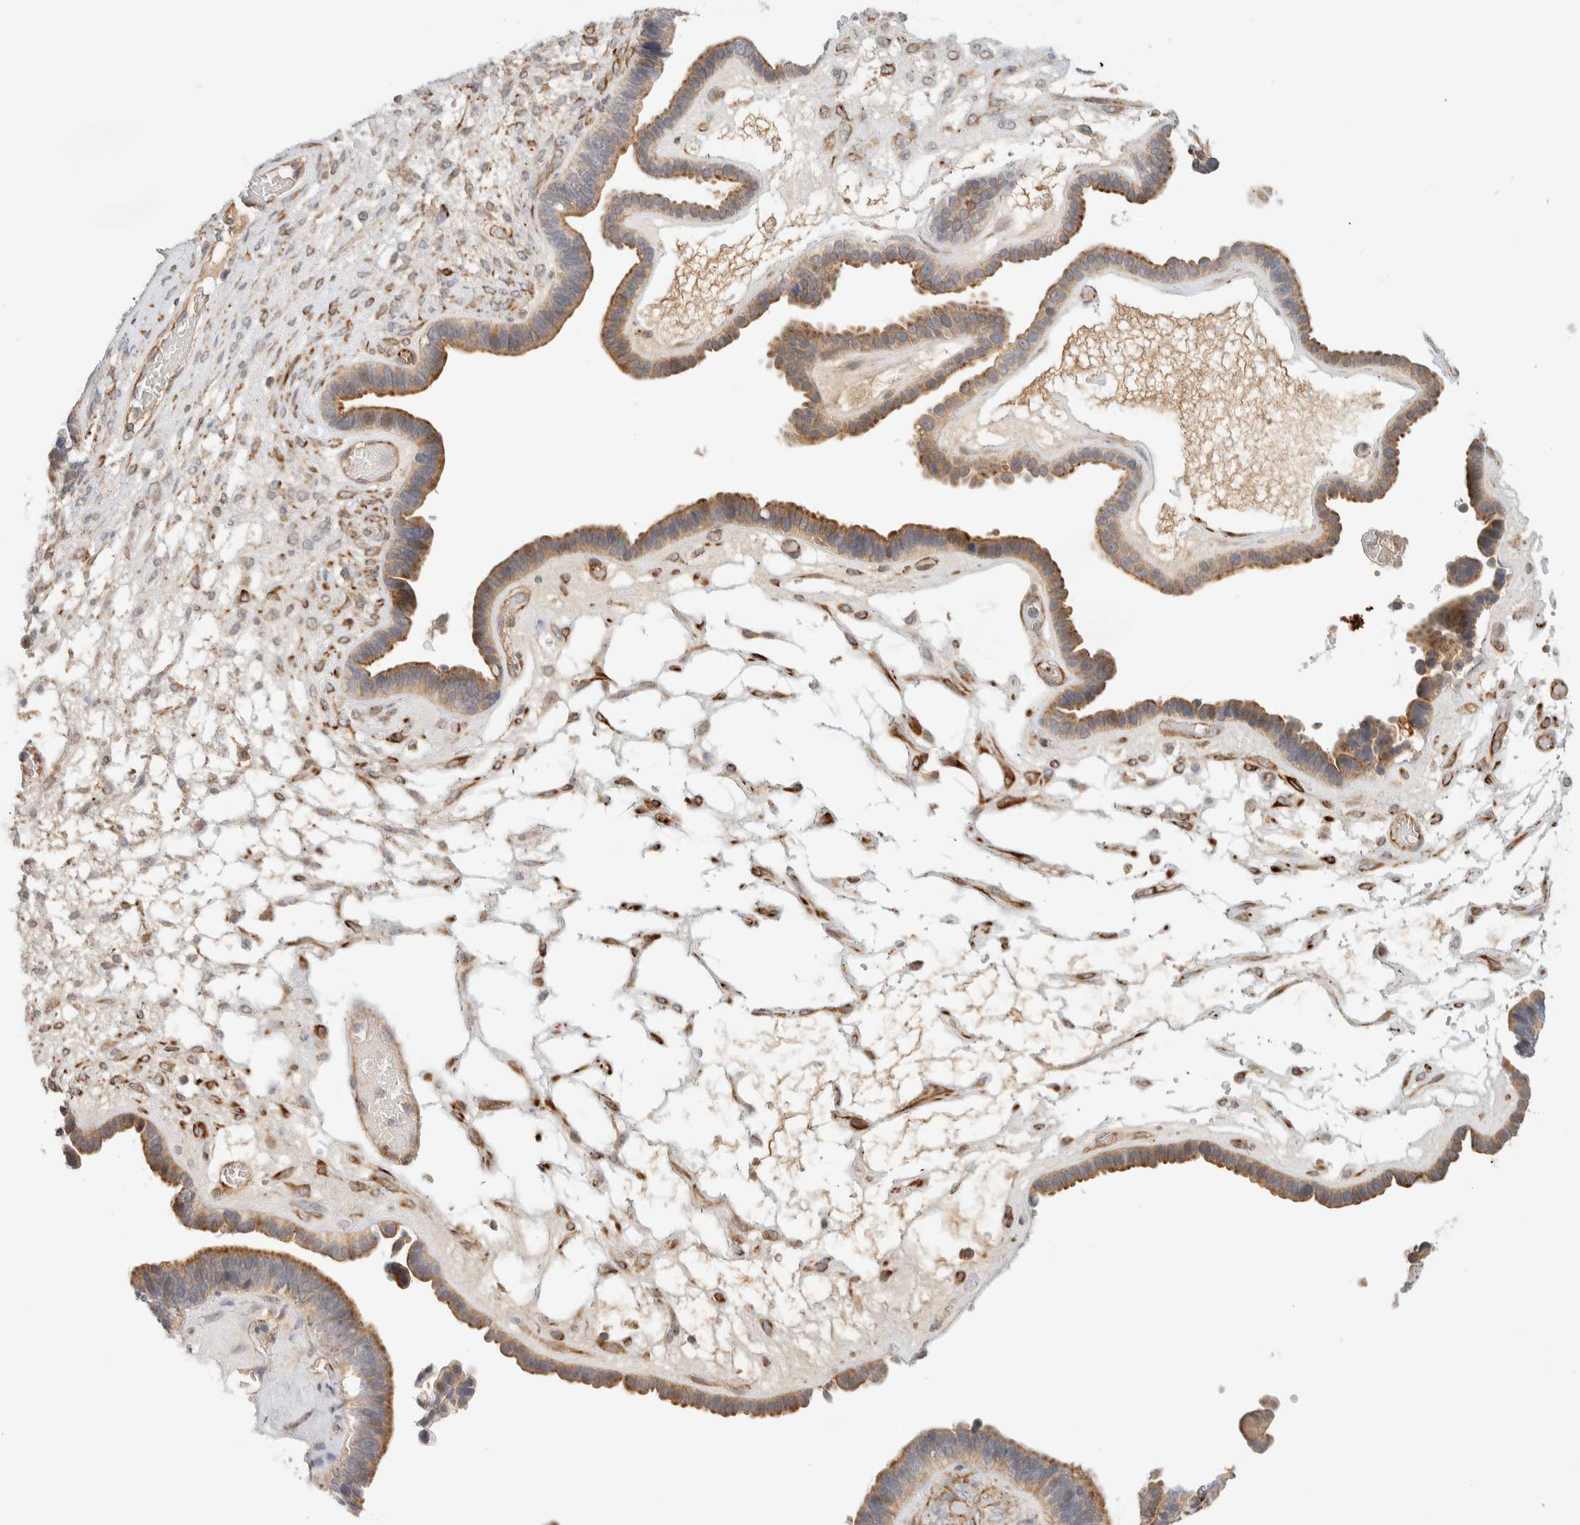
{"staining": {"intensity": "moderate", "quantity": ">75%", "location": "cytoplasmic/membranous"}, "tissue": "ovarian cancer", "cell_type": "Tumor cells", "image_type": "cancer", "snomed": [{"axis": "morphology", "description": "Cystadenocarcinoma, serous, NOS"}, {"axis": "topography", "description": "Ovary"}], "caption": "Tumor cells show moderate cytoplasmic/membranous staining in approximately >75% of cells in ovarian cancer (serous cystadenocarcinoma).", "gene": "FAT1", "patient": {"sex": "female", "age": 56}}